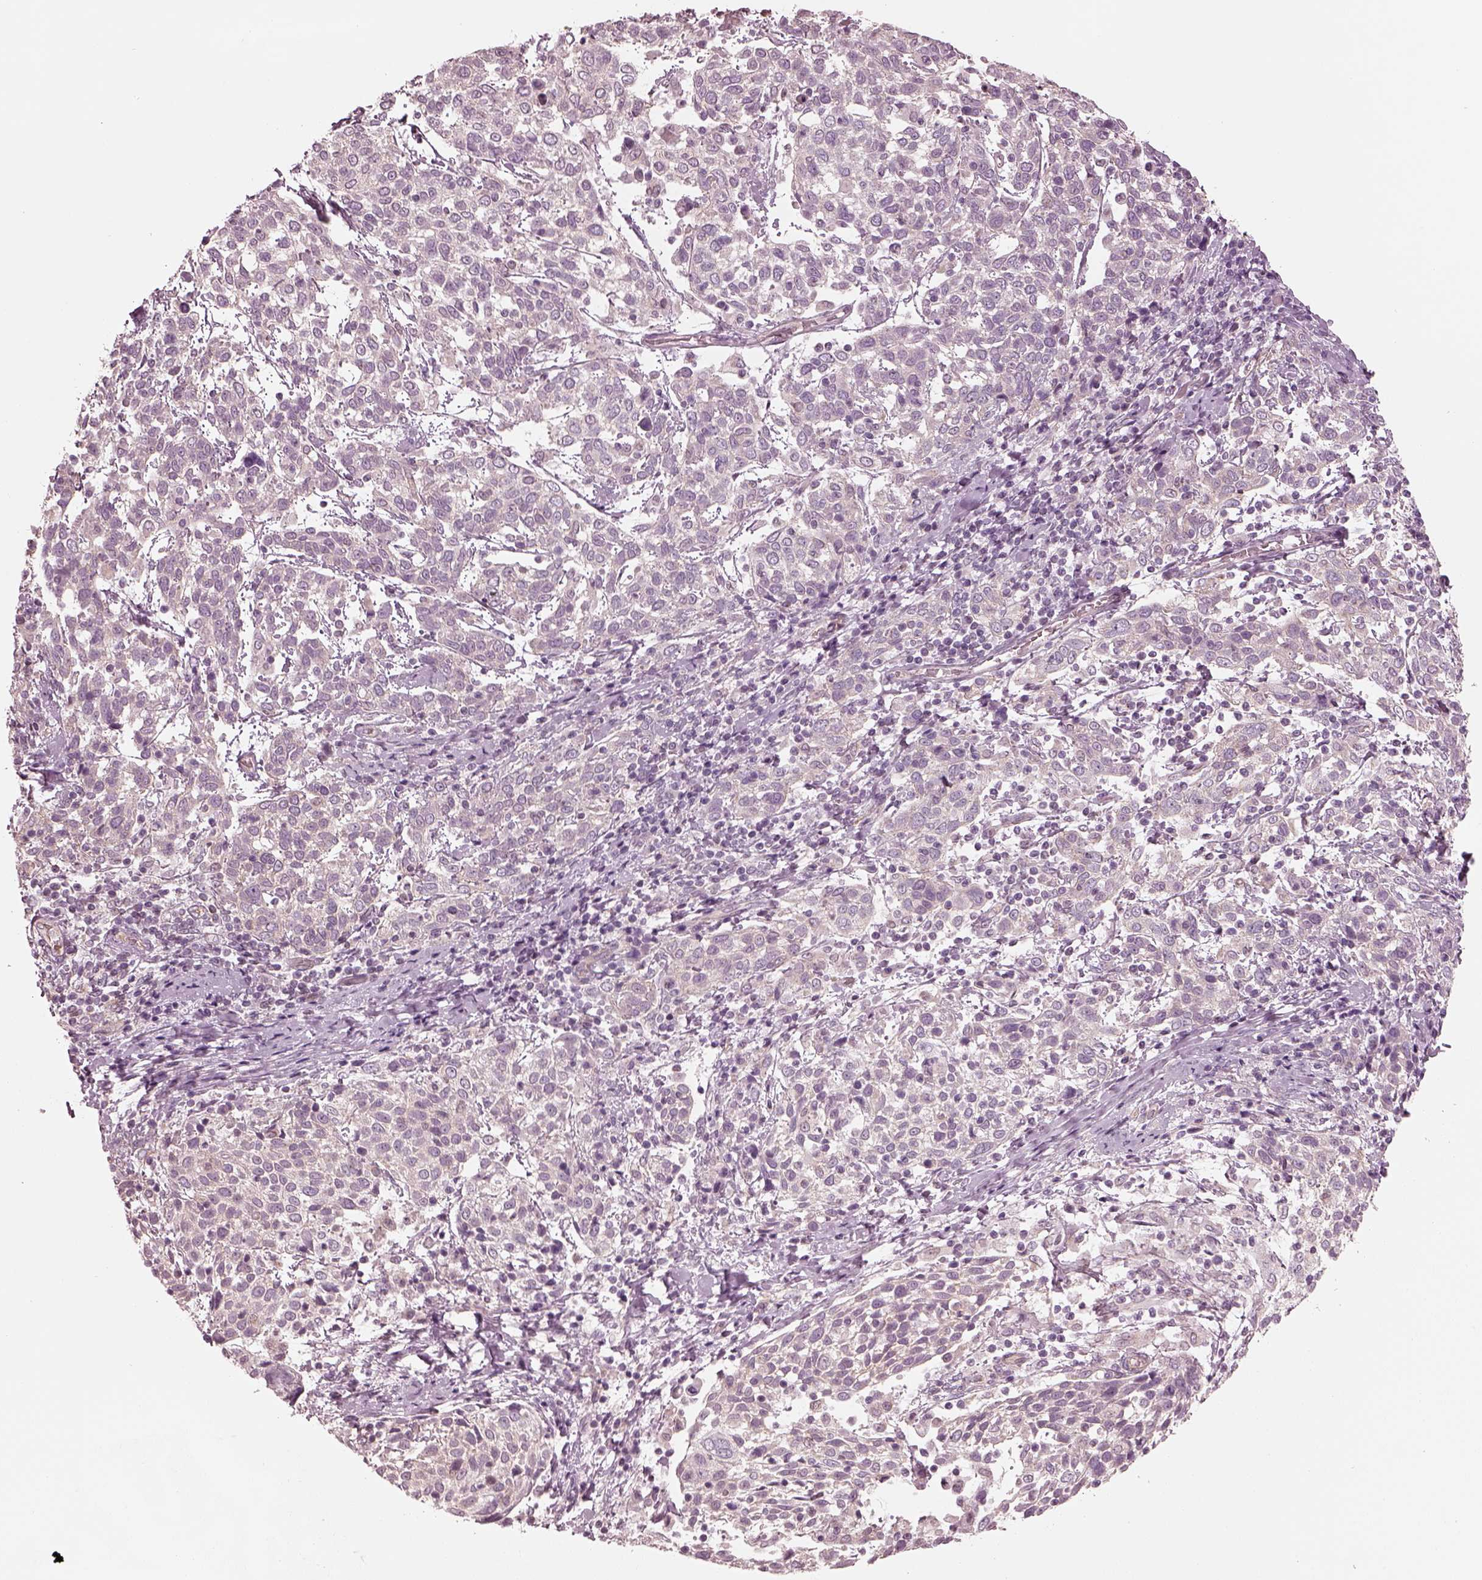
{"staining": {"intensity": "negative", "quantity": "none", "location": "none"}, "tissue": "cervical cancer", "cell_type": "Tumor cells", "image_type": "cancer", "snomed": [{"axis": "morphology", "description": "Squamous cell carcinoma, NOS"}, {"axis": "topography", "description": "Cervix"}], "caption": "Immunohistochemical staining of human cervical cancer reveals no significant positivity in tumor cells. Nuclei are stained in blue.", "gene": "ODAD1", "patient": {"sex": "female", "age": 61}}